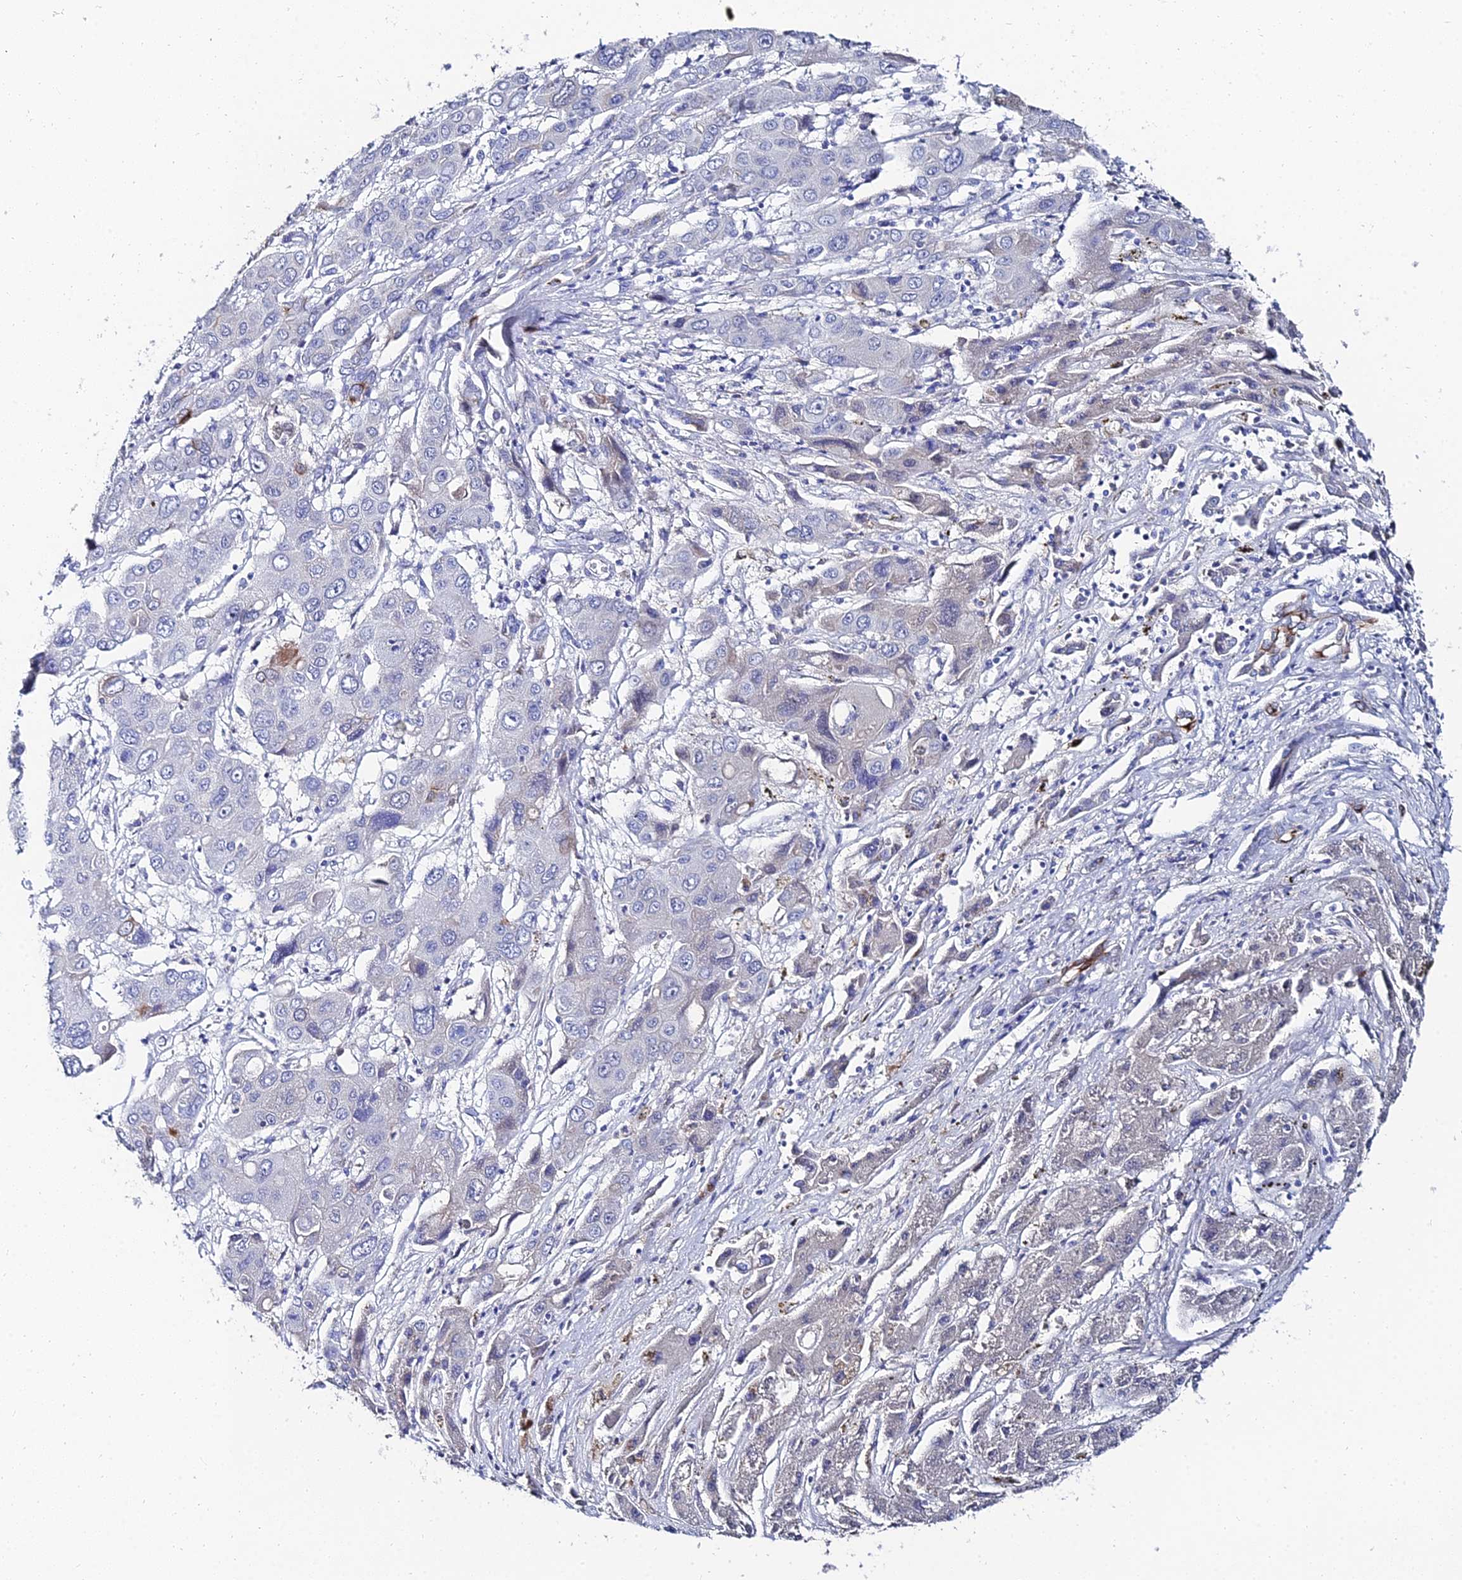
{"staining": {"intensity": "strong", "quantity": "<25%", "location": "cytoplasmic/membranous"}, "tissue": "liver cancer", "cell_type": "Tumor cells", "image_type": "cancer", "snomed": [{"axis": "morphology", "description": "Cholangiocarcinoma"}, {"axis": "topography", "description": "Liver"}], "caption": "Brown immunohistochemical staining in human liver cancer (cholangiocarcinoma) displays strong cytoplasmic/membranous positivity in about <25% of tumor cells.", "gene": "KRT17", "patient": {"sex": "male", "age": 67}}